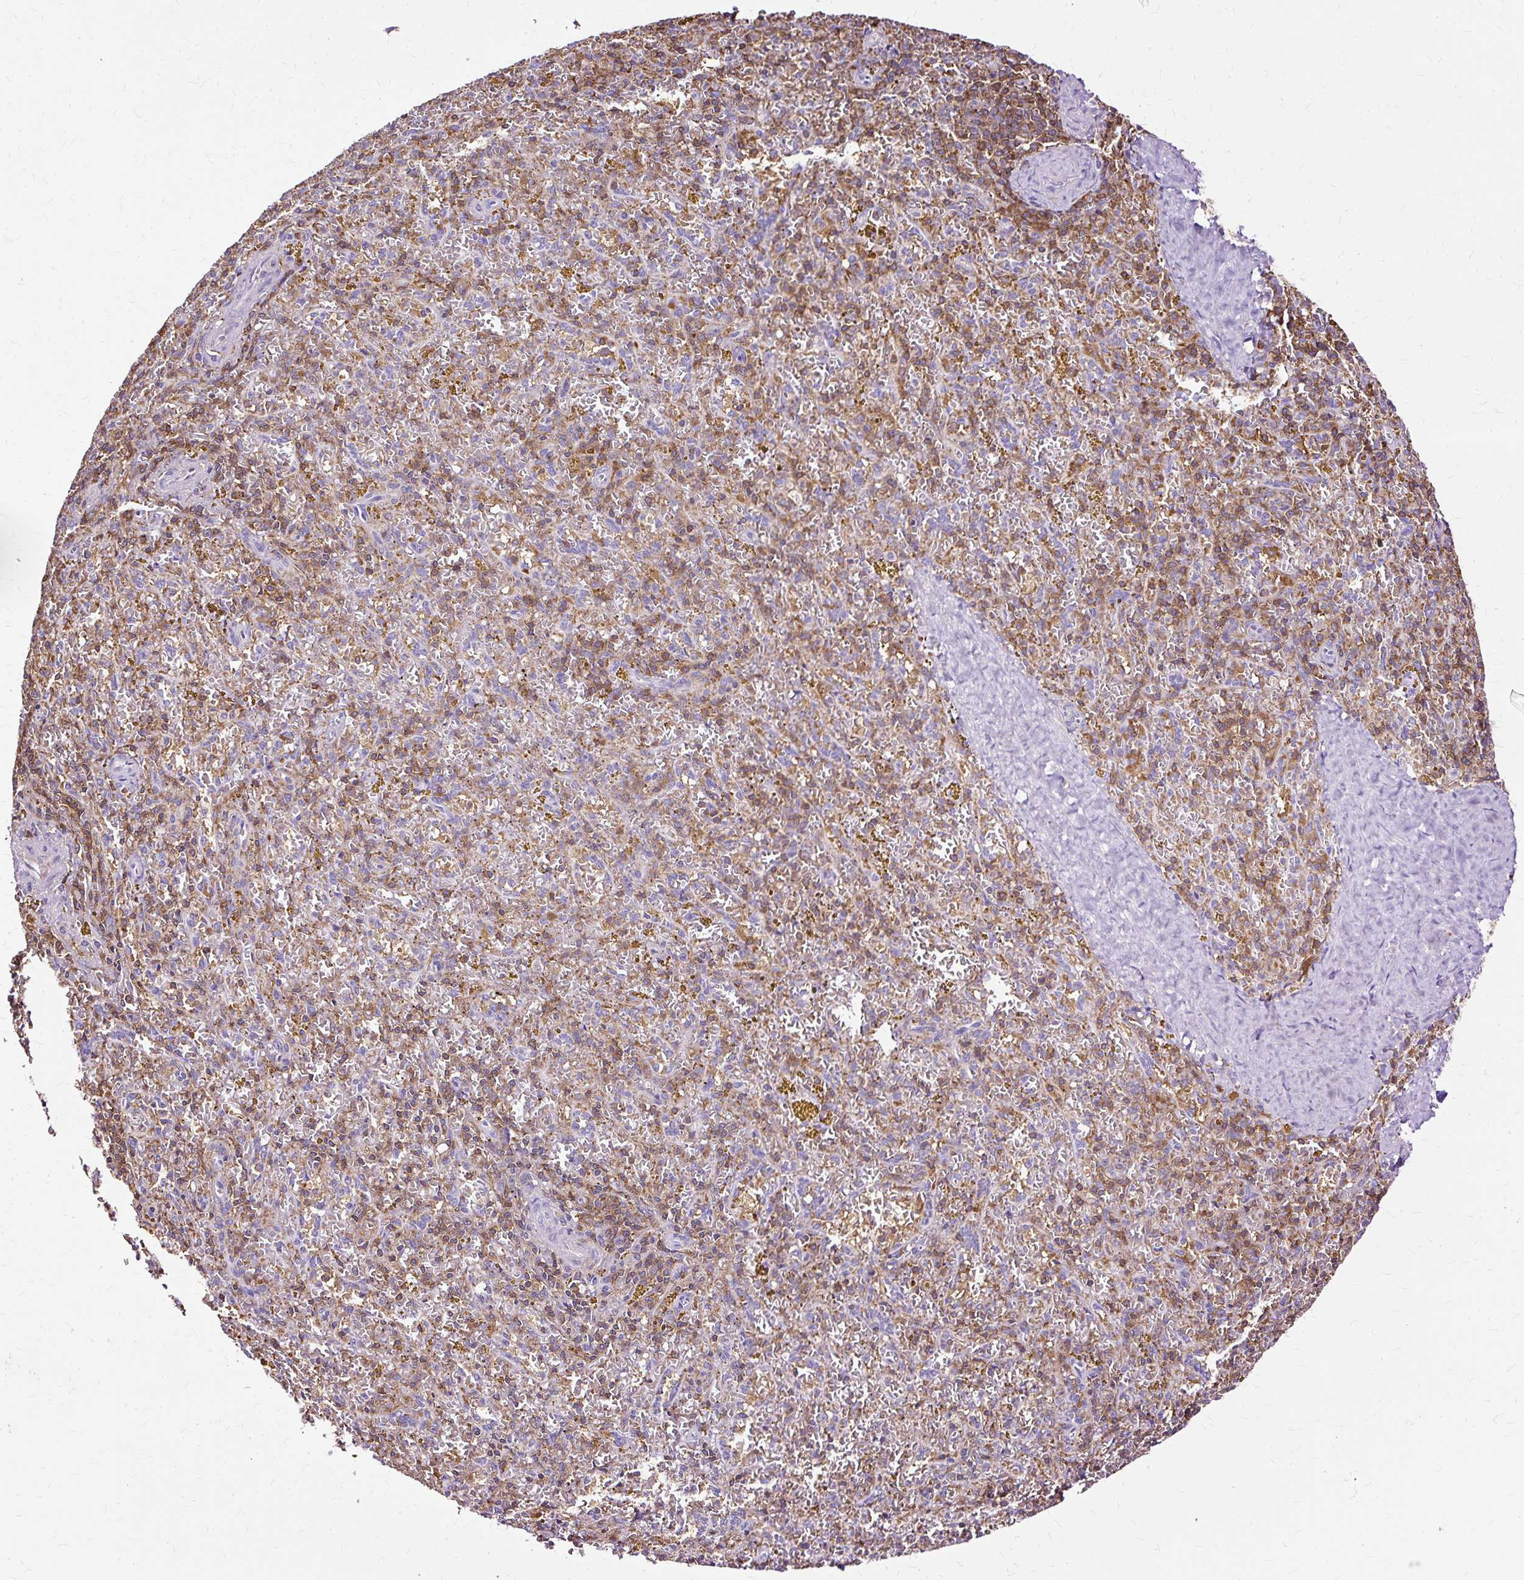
{"staining": {"intensity": "moderate", "quantity": "<25%", "location": "cytoplasmic/membranous"}, "tissue": "spleen", "cell_type": "Cells in red pulp", "image_type": "normal", "snomed": [{"axis": "morphology", "description": "Normal tissue, NOS"}, {"axis": "topography", "description": "Spleen"}], "caption": "A micrograph showing moderate cytoplasmic/membranous expression in approximately <25% of cells in red pulp in unremarkable spleen, as visualized by brown immunohistochemical staining.", "gene": "TWF2", "patient": {"sex": "male", "age": 57}}